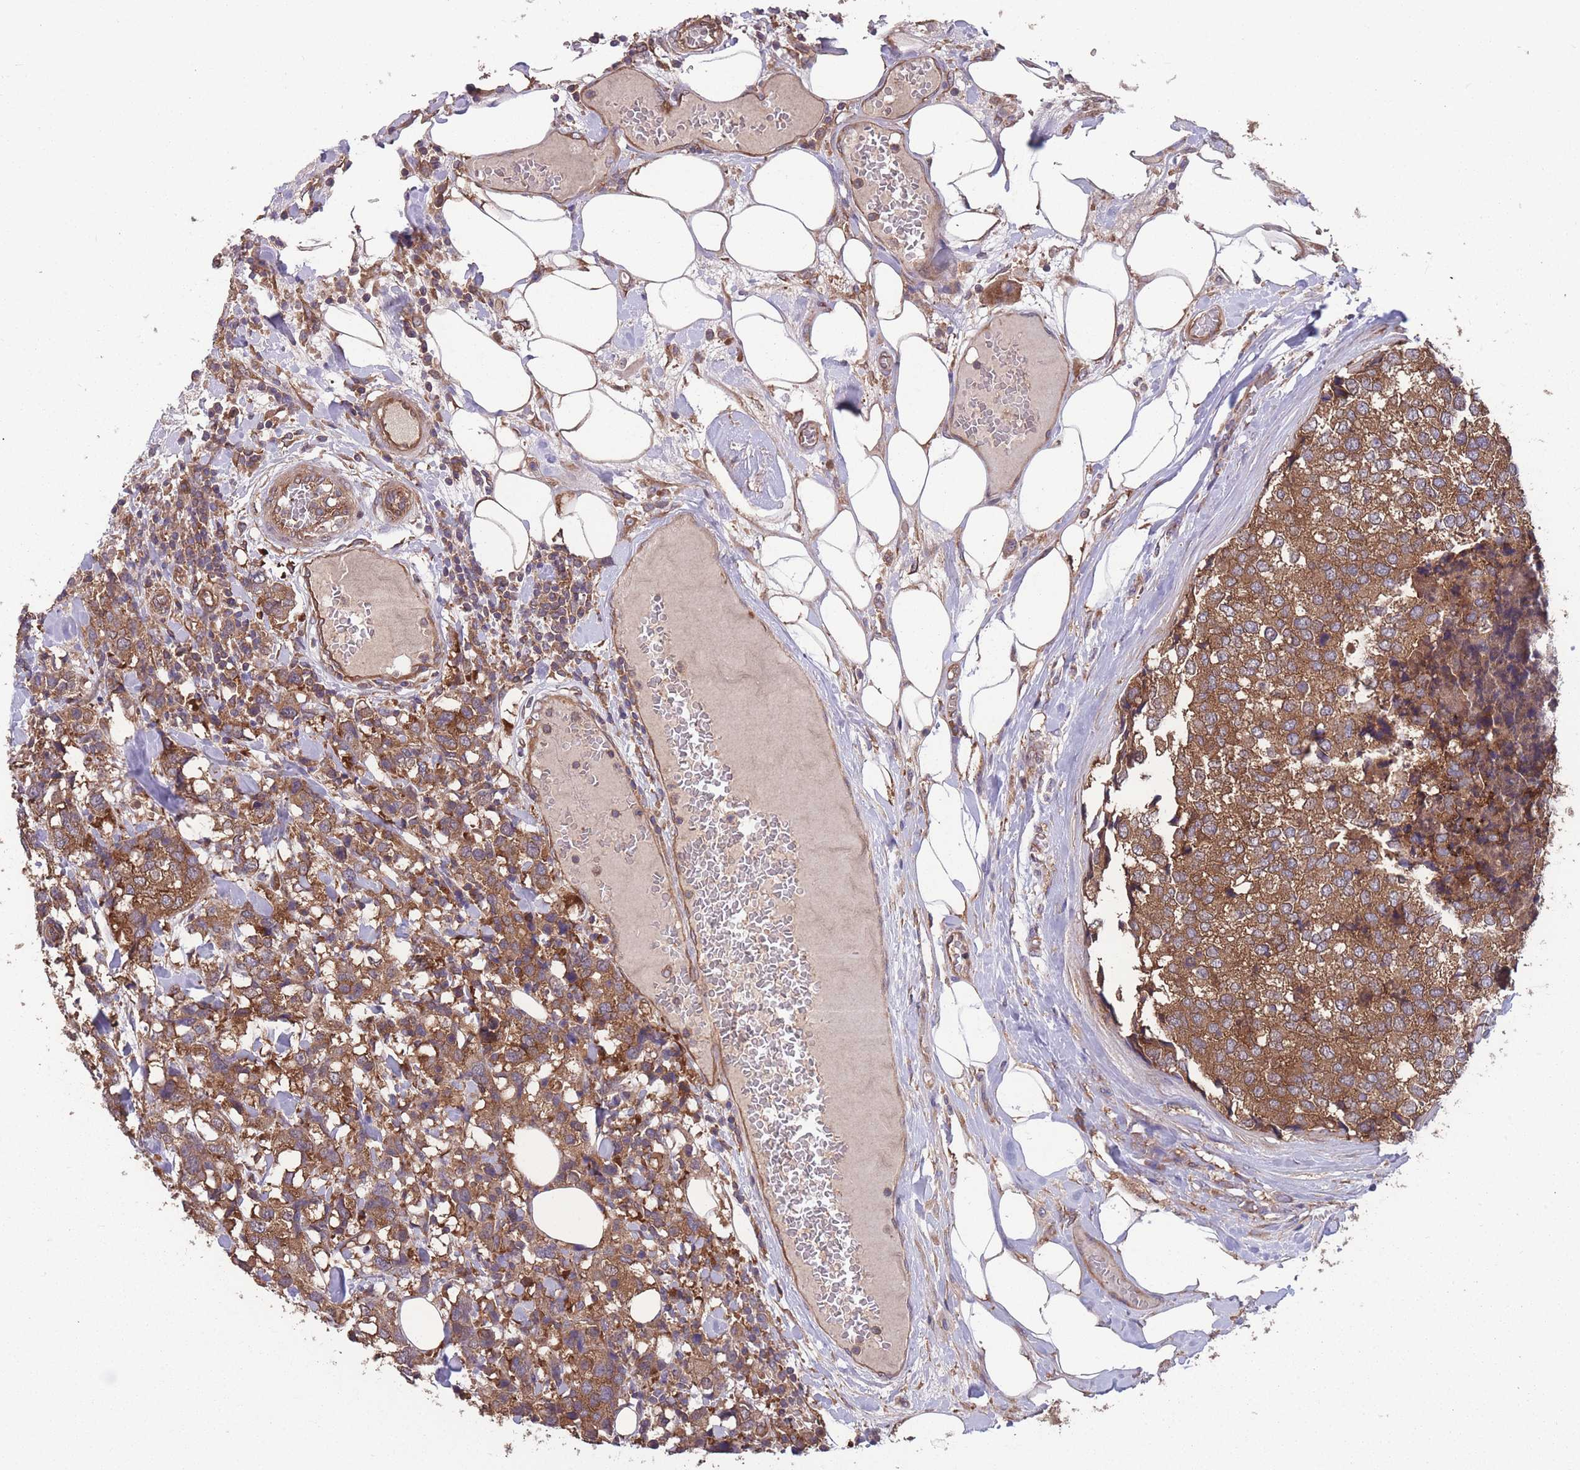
{"staining": {"intensity": "moderate", "quantity": ">75%", "location": "cytoplasmic/membranous"}, "tissue": "breast cancer", "cell_type": "Tumor cells", "image_type": "cancer", "snomed": [{"axis": "morphology", "description": "Lobular carcinoma"}, {"axis": "topography", "description": "Breast"}], "caption": "Breast lobular carcinoma stained with DAB immunohistochemistry reveals medium levels of moderate cytoplasmic/membranous expression in about >75% of tumor cells. (IHC, brightfield microscopy, high magnification).", "gene": "ZPR1", "patient": {"sex": "female", "age": 59}}